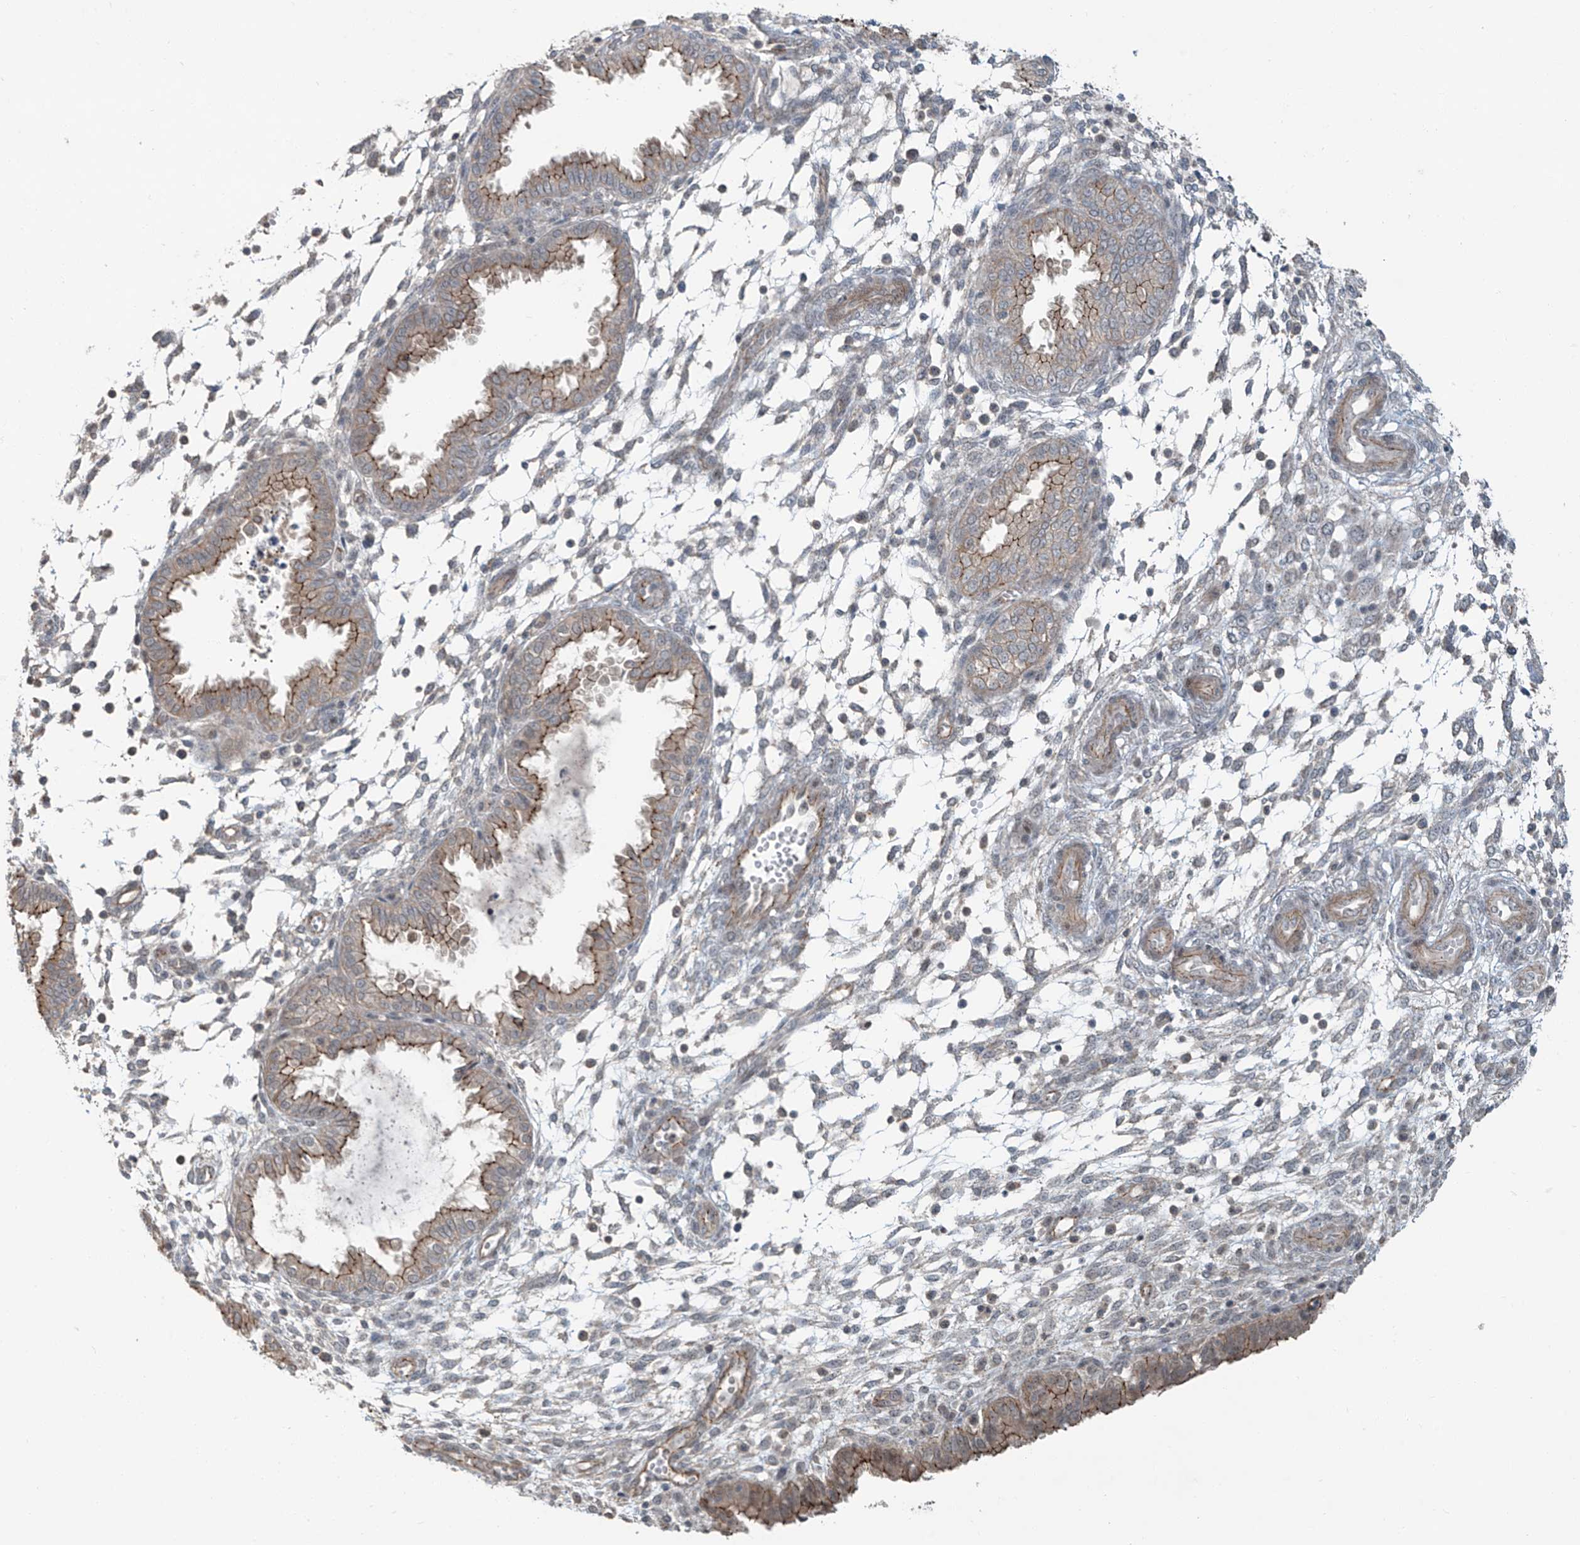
{"staining": {"intensity": "negative", "quantity": "none", "location": "none"}, "tissue": "endometrium", "cell_type": "Cells in endometrial stroma", "image_type": "normal", "snomed": [{"axis": "morphology", "description": "Normal tissue, NOS"}, {"axis": "topography", "description": "Endometrium"}], "caption": "This is a photomicrograph of IHC staining of normal endometrium, which shows no positivity in cells in endometrial stroma.", "gene": "ZNF16", "patient": {"sex": "female", "age": 33}}